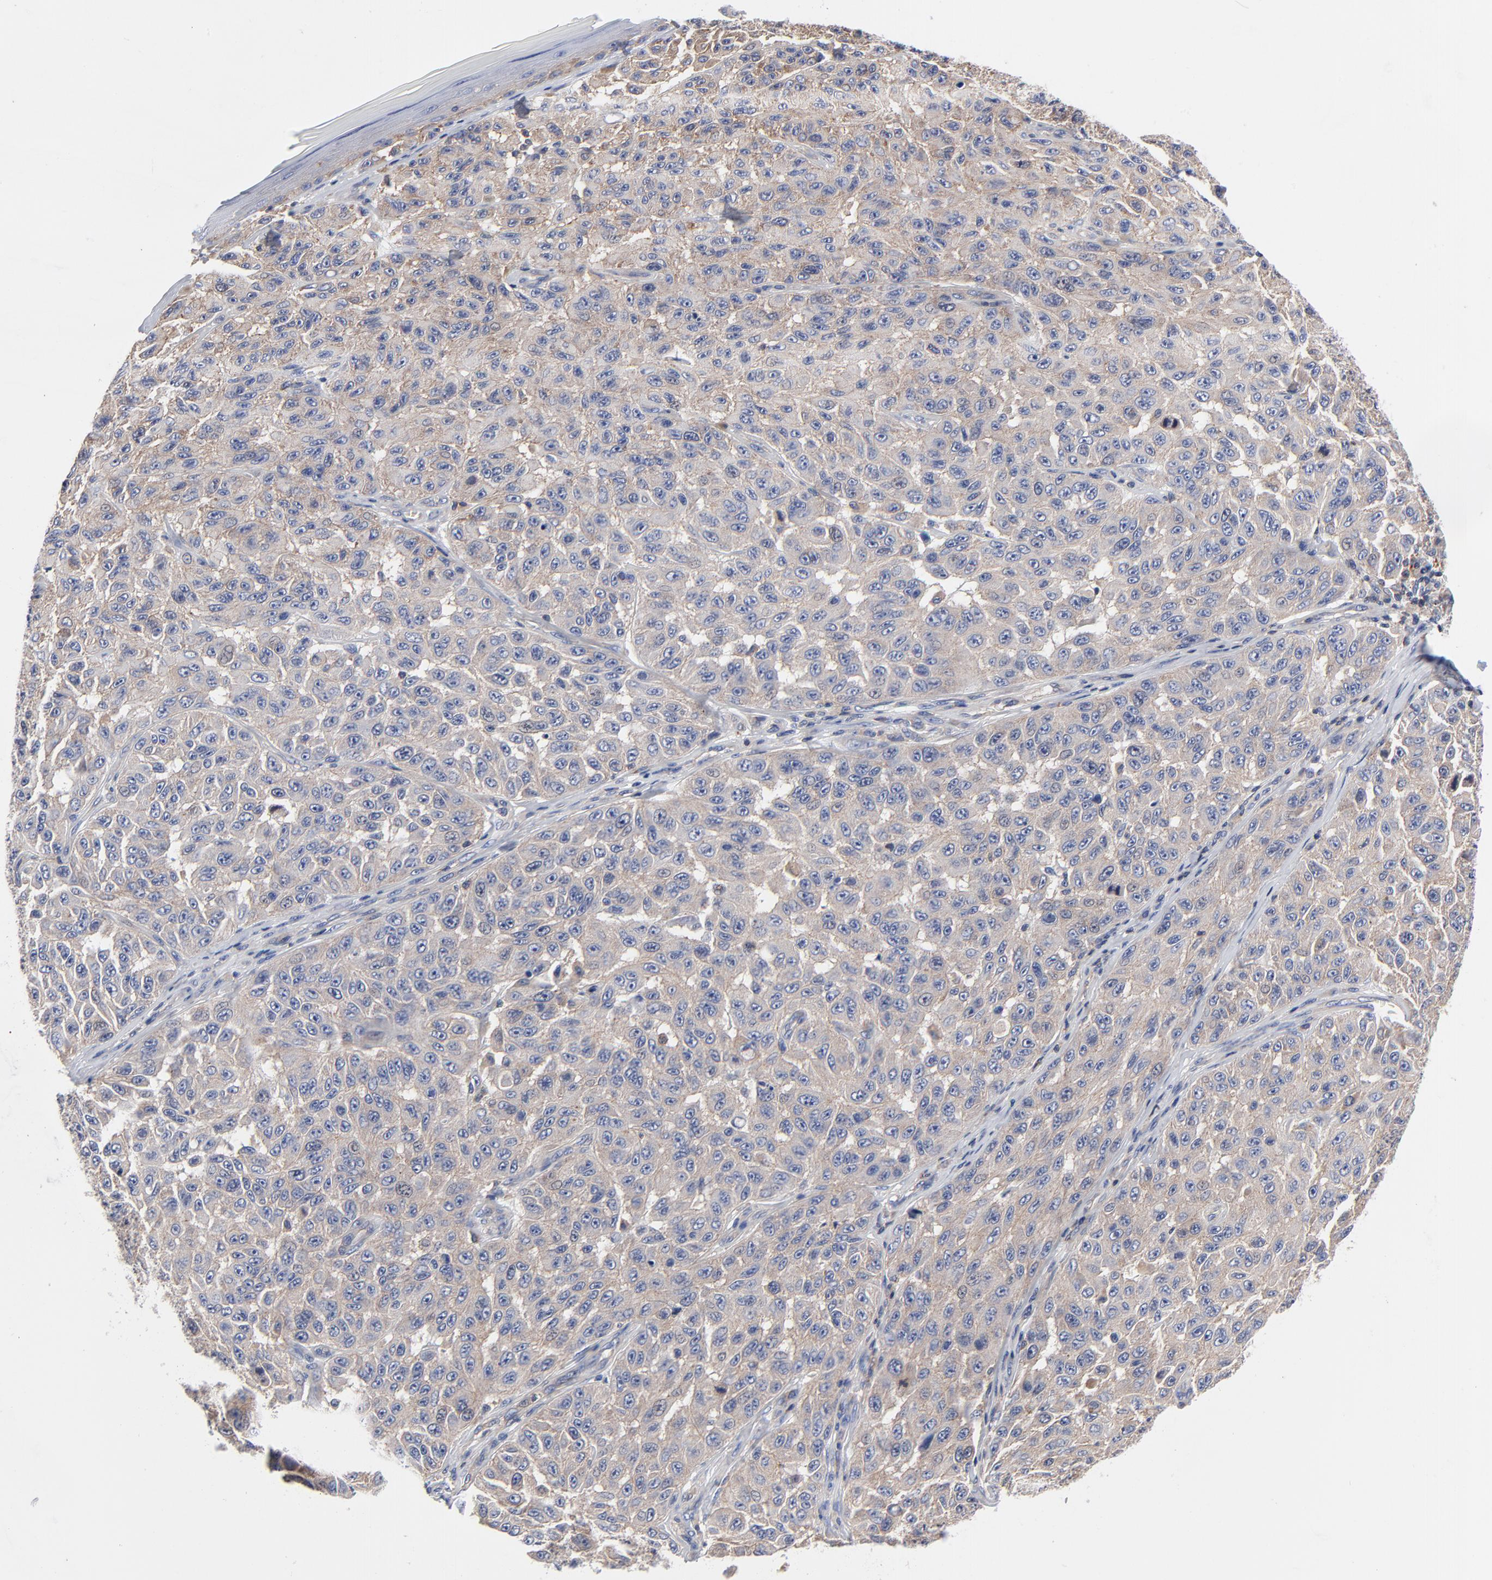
{"staining": {"intensity": "weak", "quantity": ">75%", "location": "cytoplasmic/membranous"}, "tissue": "melanoma", "cell_type": "Tumor cells", "image_type": "cancer", "snomed": [{"axis": "morphology", "description": "Malignant melanoma, NOS"}, {"axis": "topography", "description": "Skin"}], "caption": "Weak cytoplasmic/membranous positivity is appreciated in about >75% of tumor cells in melanoma.", "gene": "CD2AP", "patient": {"sex": "male", "age": 30}}